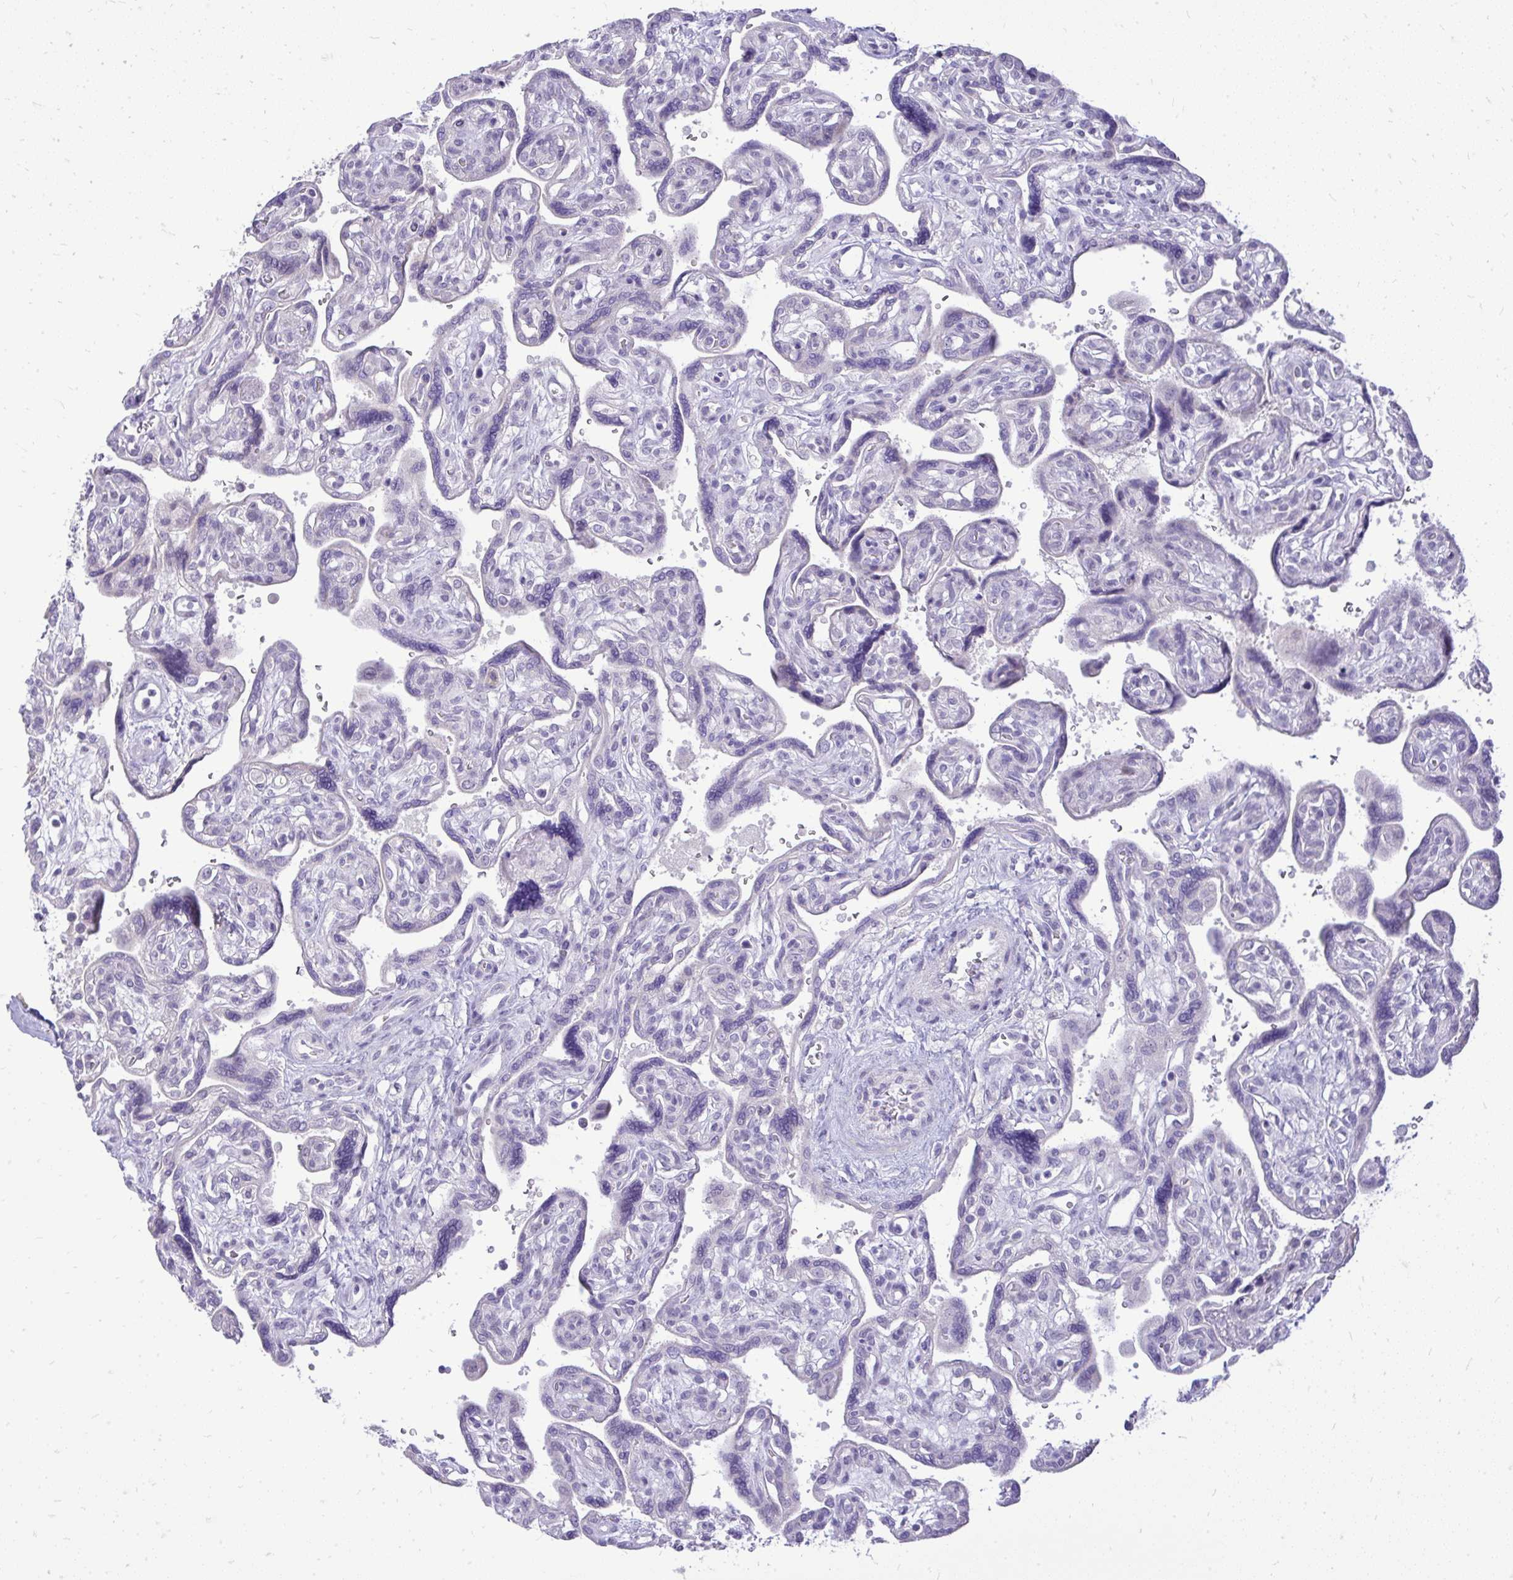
{"staining": {"intensity": "negative", "quantity": "none", "location": "none"}, "tissue": "placenta", "cell_type": "Decidual cells", "image_type": "normal", "snomed": [{"axis": "morphology", "description": "Normal tissue, NOS"}, {"axis": "topography", "description": "Placenta"}], "caption": "Decidual cells are negative for brown protein staining in benign placenta. The staining was performed using DAB (3,3'-diaminobenzidine) to visualize the protein expression in brown, while the nuclei were stained in blue with hematoxylin (Magnification: 20x).", "gene": "OR8D1", "patient": {"sex": "female", "age": 39}}